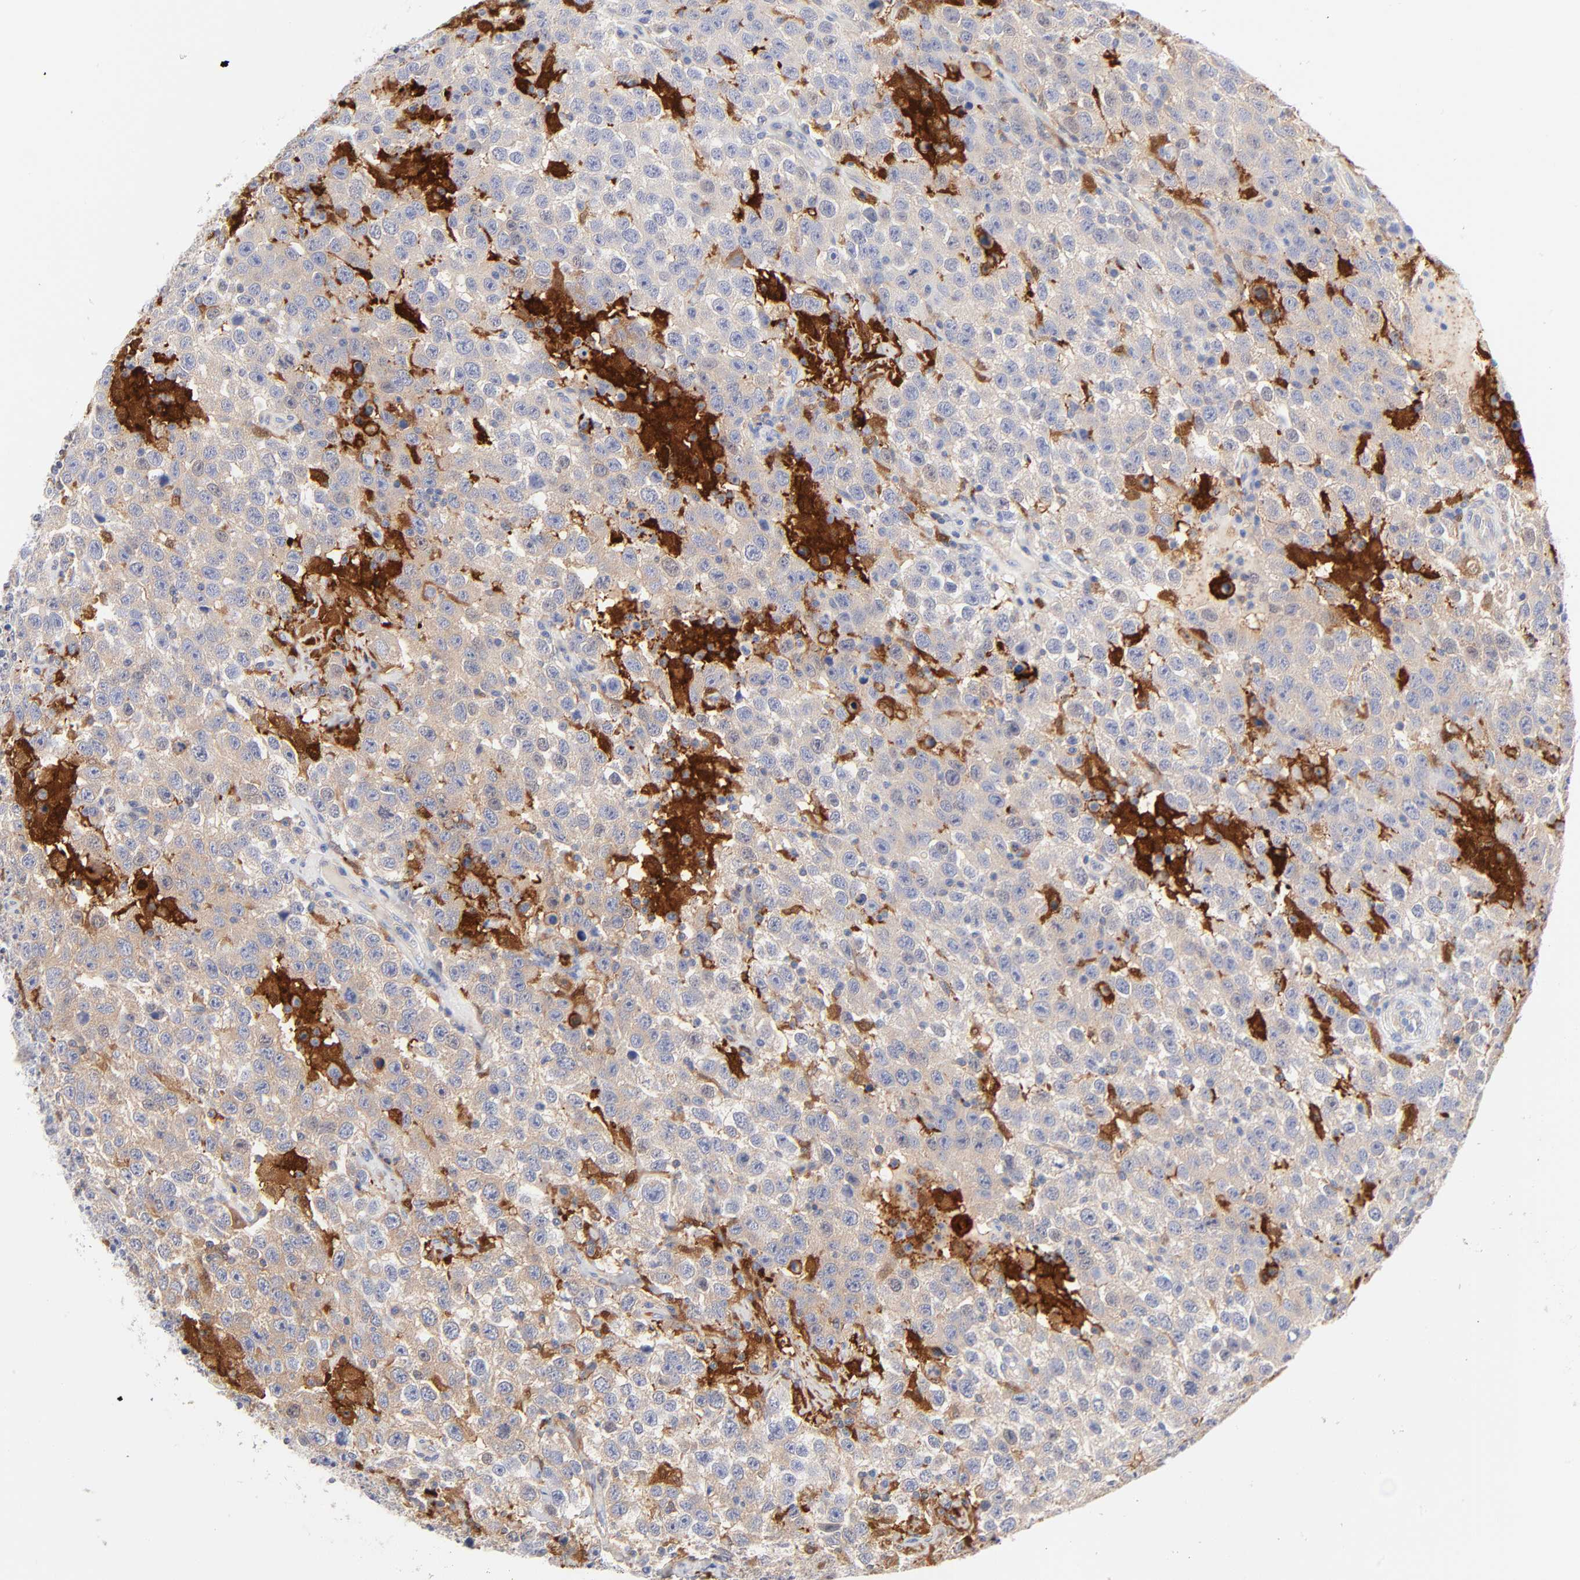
{"staining": {"intensity": "negative", "quantity": "none", "location": "none"}, "tissue": "testis cancer", "cell_type": "Tumor cells", "image_type": "cancer", "snomed": [{"axis": "morphology", "description": "Seminoma, NOS"}, {"axis": "topography", "description": "Testis"}], "caption": "Immunohistochemistry (IHC) histopathology image of human testis cancer stained for a protein (brown), which exhibits no staining in tumor cells. (DAB IHC with hematoxylin counter stain).", "gene": "IFIT2", "patient": {"sex": "male", "age": 41}}